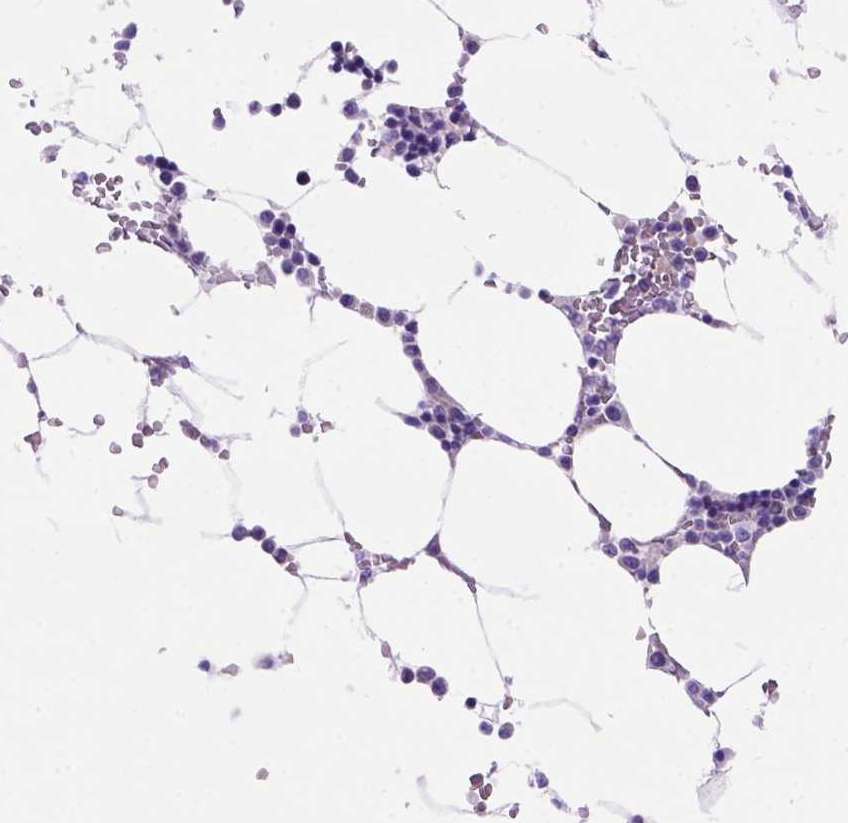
{"staining": {"intensity": "negative", "quantity": "none", "location": "none"}, "tissue": "bone marrow", "cell_type": "Hematopoietic cells", "image_type": "normal", "snomed": [{"axis": "morphology", "description": "Normal tissue, NOS"}, {"axis": "topography", "description": "Bone marrow"}], "caption": "DAB immunohistochemical staining of benign human bone marrow exhibits no significant staining in hematopoietic cells.", "gene": "PEX12", "patient": {"sex": "female", "age": 52}}